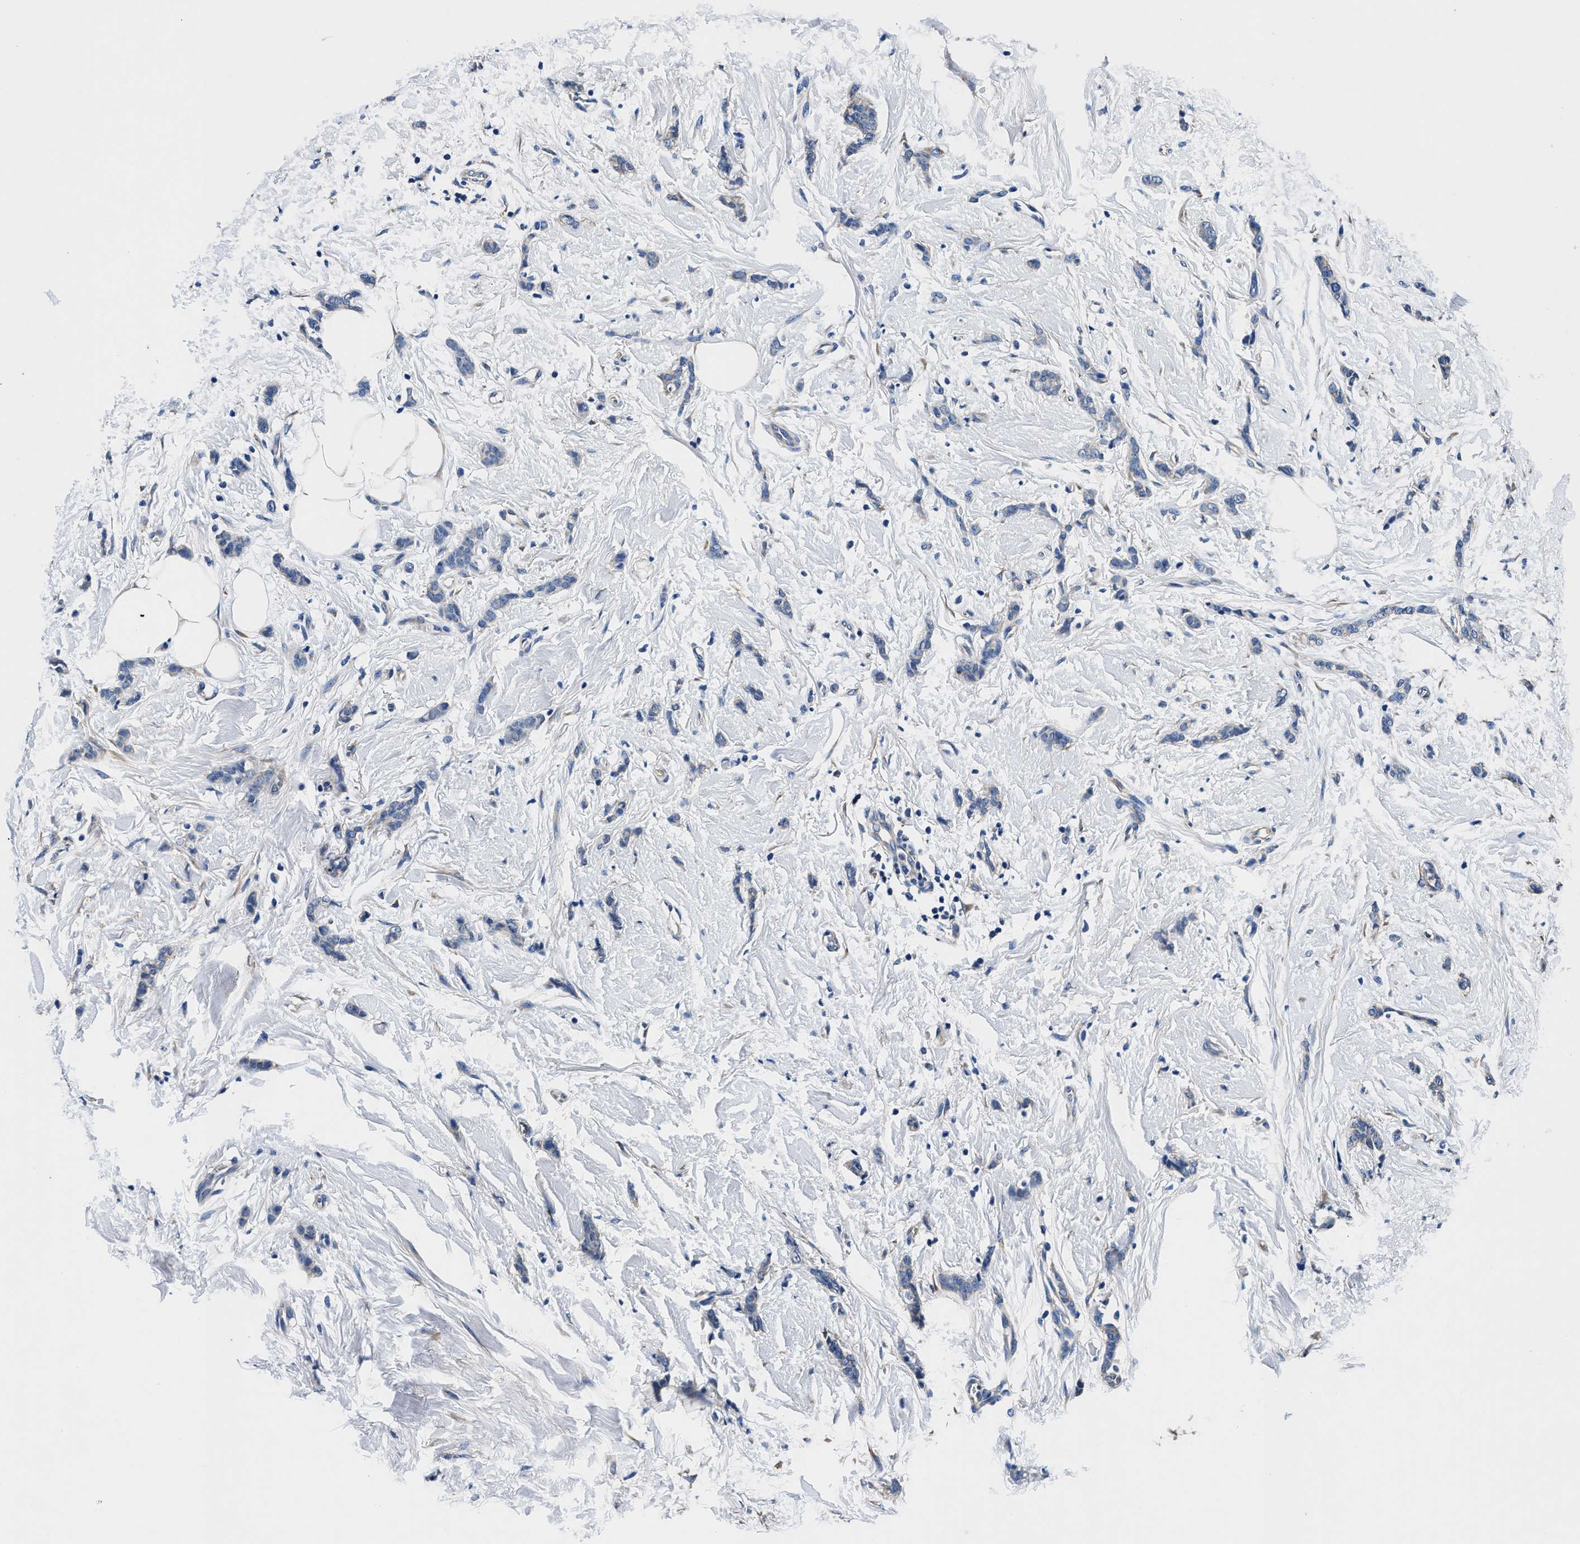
{"staining": {"intensity": "negative", "quantity": "none", "location": "none"}, "tissue": "breast cancer", "cell_type": "Tumor cells", "image_type": "cancer", "snomed": [{"axis": "morphology", "description": "Lobular carcinoma"}, {"axis": "topography", "description": "Skin"}, {"axis": "topography", "description": "Breast"}], "caption": "Image shows no protein positivity in tumor cells of breast cancer tissue.", "gene": "NEU1", "patient": {"sex": "female", "age": 46}}